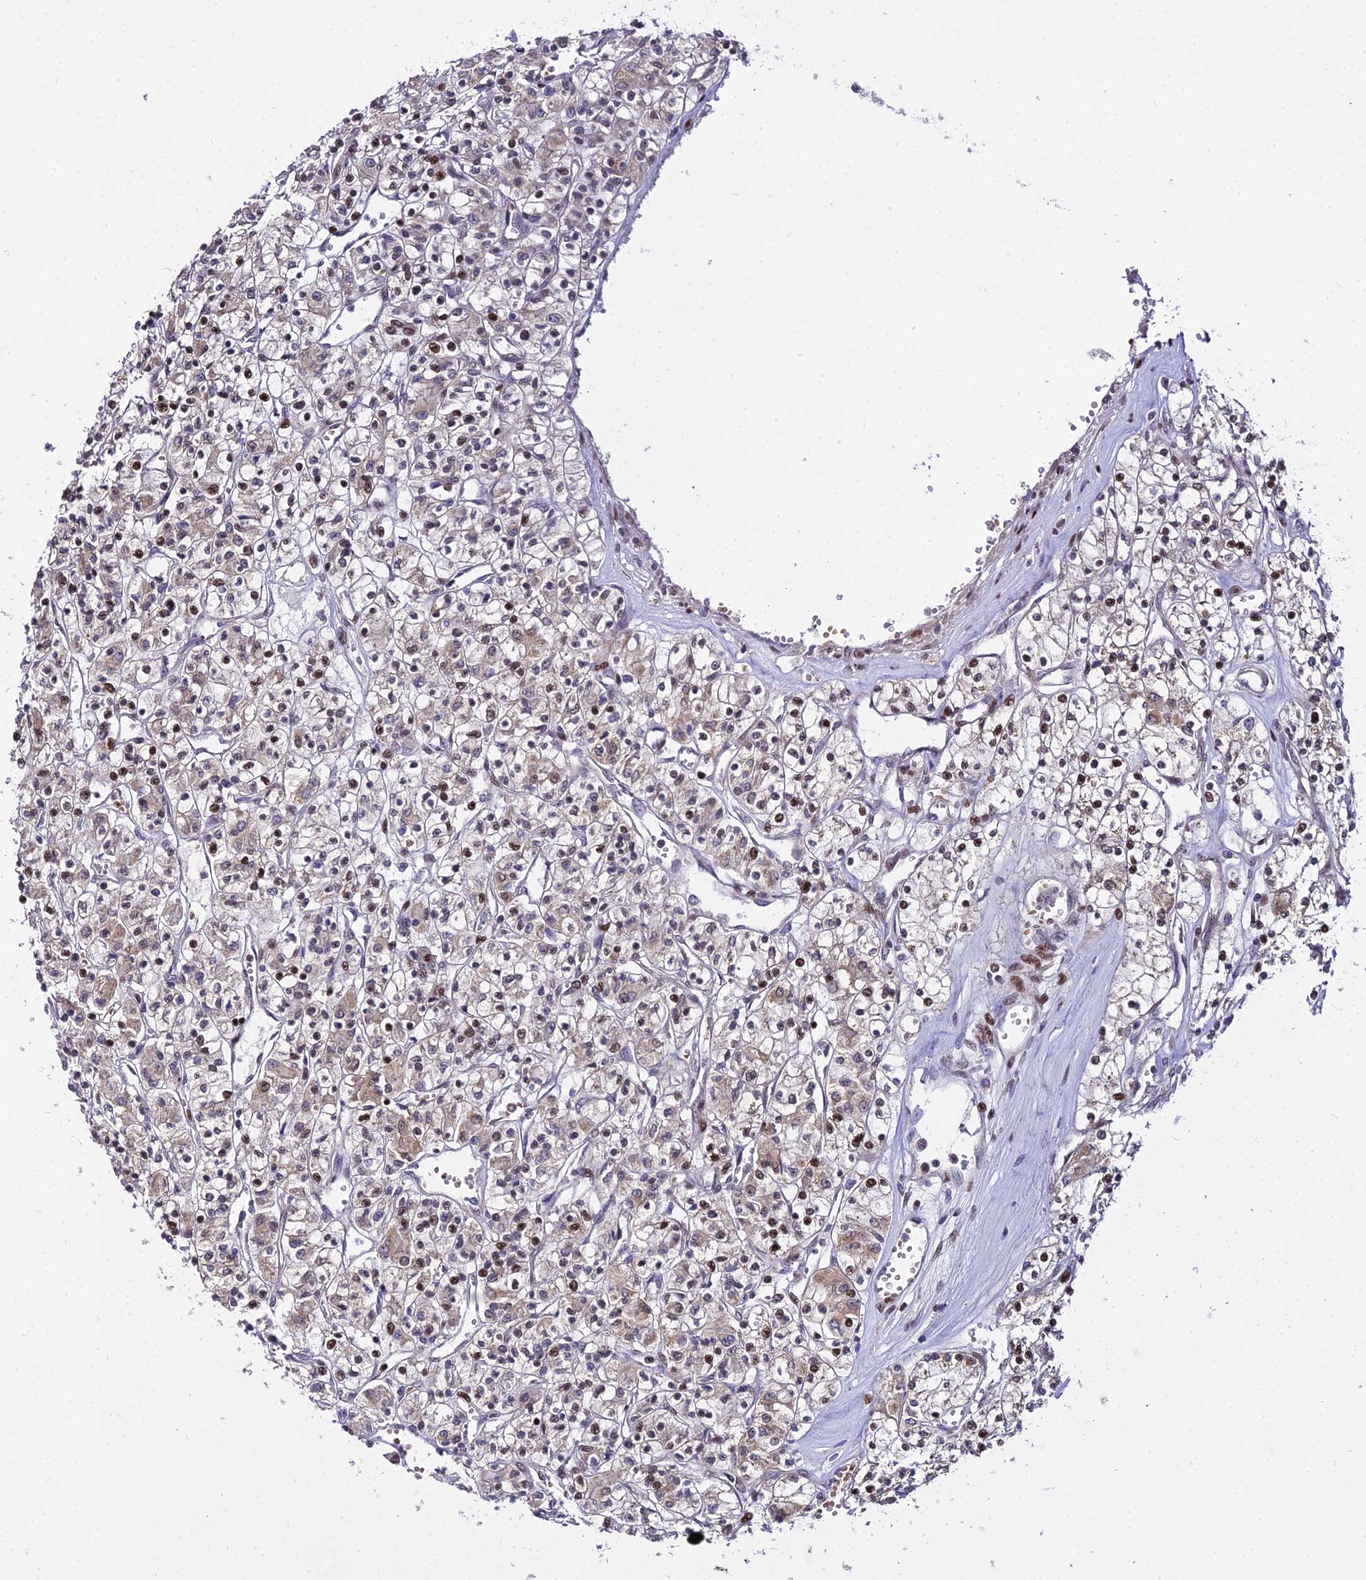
{"staining": {"intensity": "moderate", "quantity": "25%-75%", "location": "nuclear"}, "tissue": "renal cancer", "cell_type": "Tumor cells", "image_type": "cancer", "snomed": [{"axis": "morphology", "description": "Adenocarcinoma, NOS"}, {"axis": "topography", "description": "Kidney"}], "caption": "Immunohistochemistry (IHC) micrograph of renal cancer stained for a protein (brown), which shows medium levels of moderate nuclear expression in about 25%-75% of tumor cells.", "gene": "CIB3", "patient": {"sex": "female", "age": 59}}